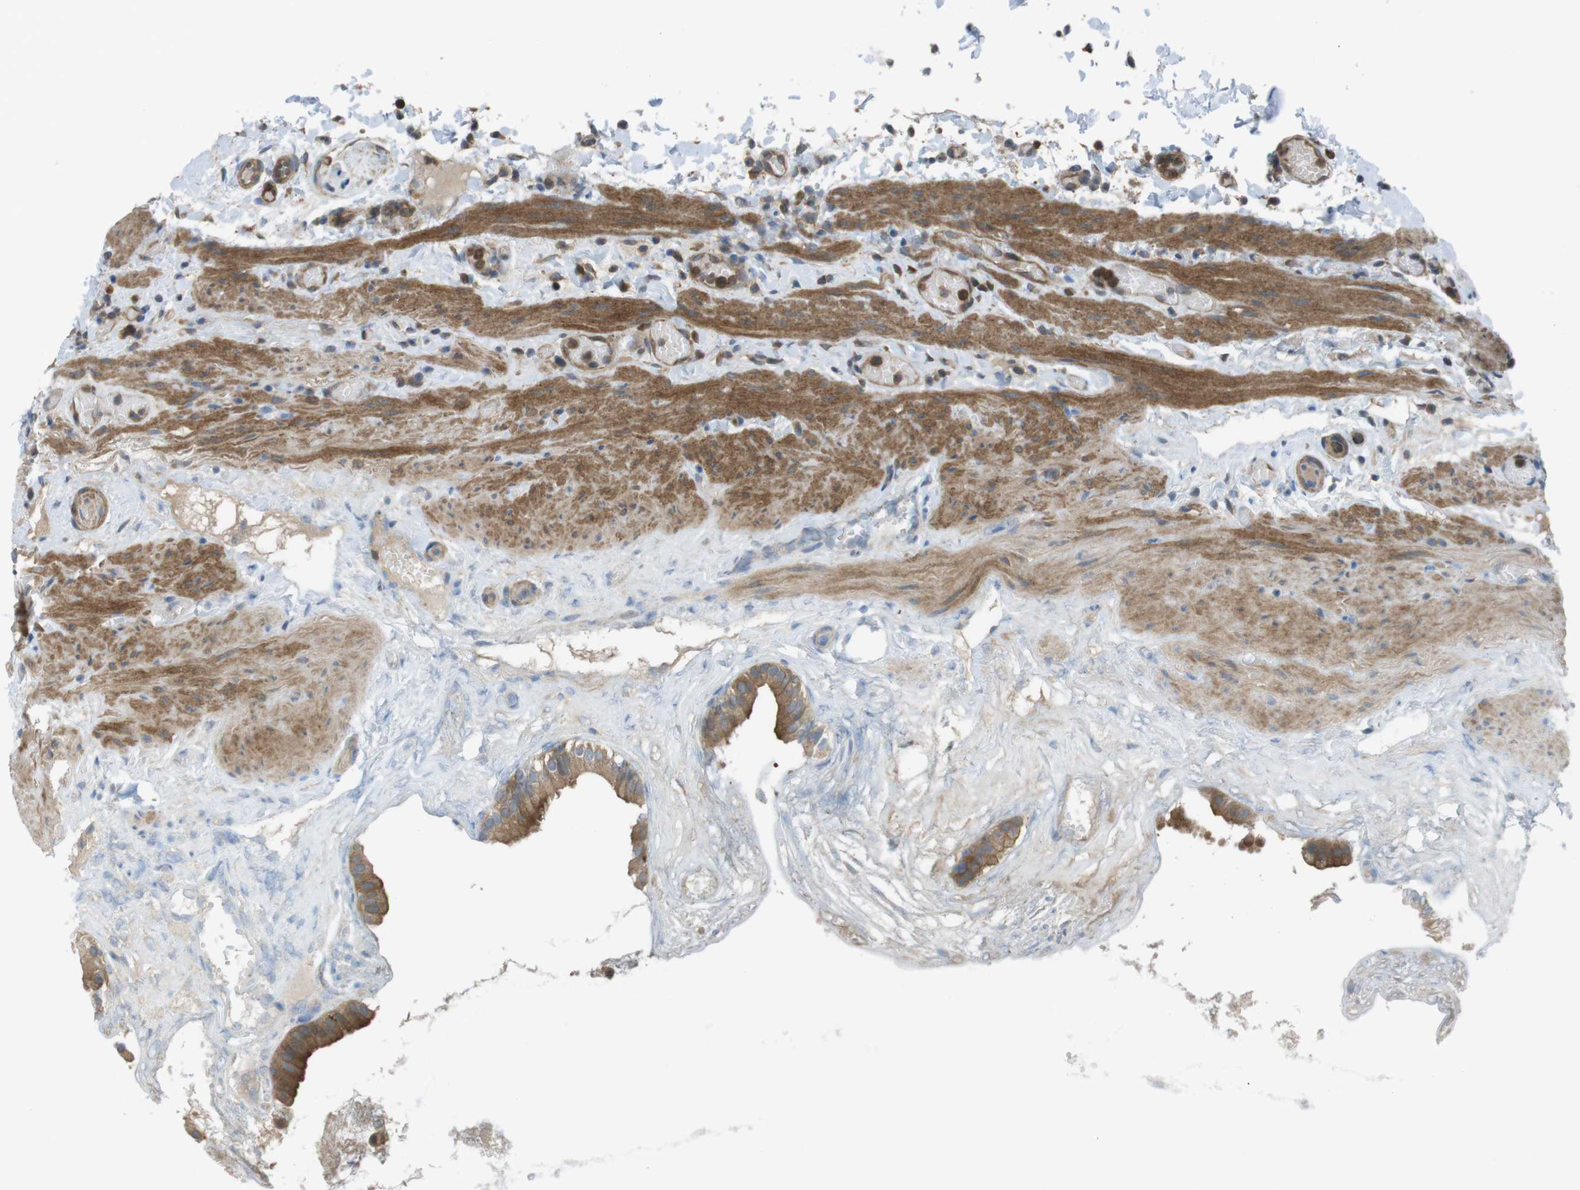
{"staining": {"intensity": "strong", "quantity": ">75%", "location": "cytoplasmic/membranous"}, "tissue": "gallbladder", "cell_type": "Glandular cells", "image_type": "normal", "snomed": [{"axis": "morphology", "description": "Normal tissue, NOS"}, {"axis": "topography", "description": "Gallbladder"}], "caption": "Gallbladder stained with DAB immunohistochemistry (IHC) reveals high levels of strong cytoplasmic/membranous expression in approximately >75% of glandular cells. (DAB (3,3'-diaminobenzidine) = brown stain, brightfield microscopy at high magnification).", "gene": "MTHFD1L", "patient": {"sex": "female", "age": 26}}